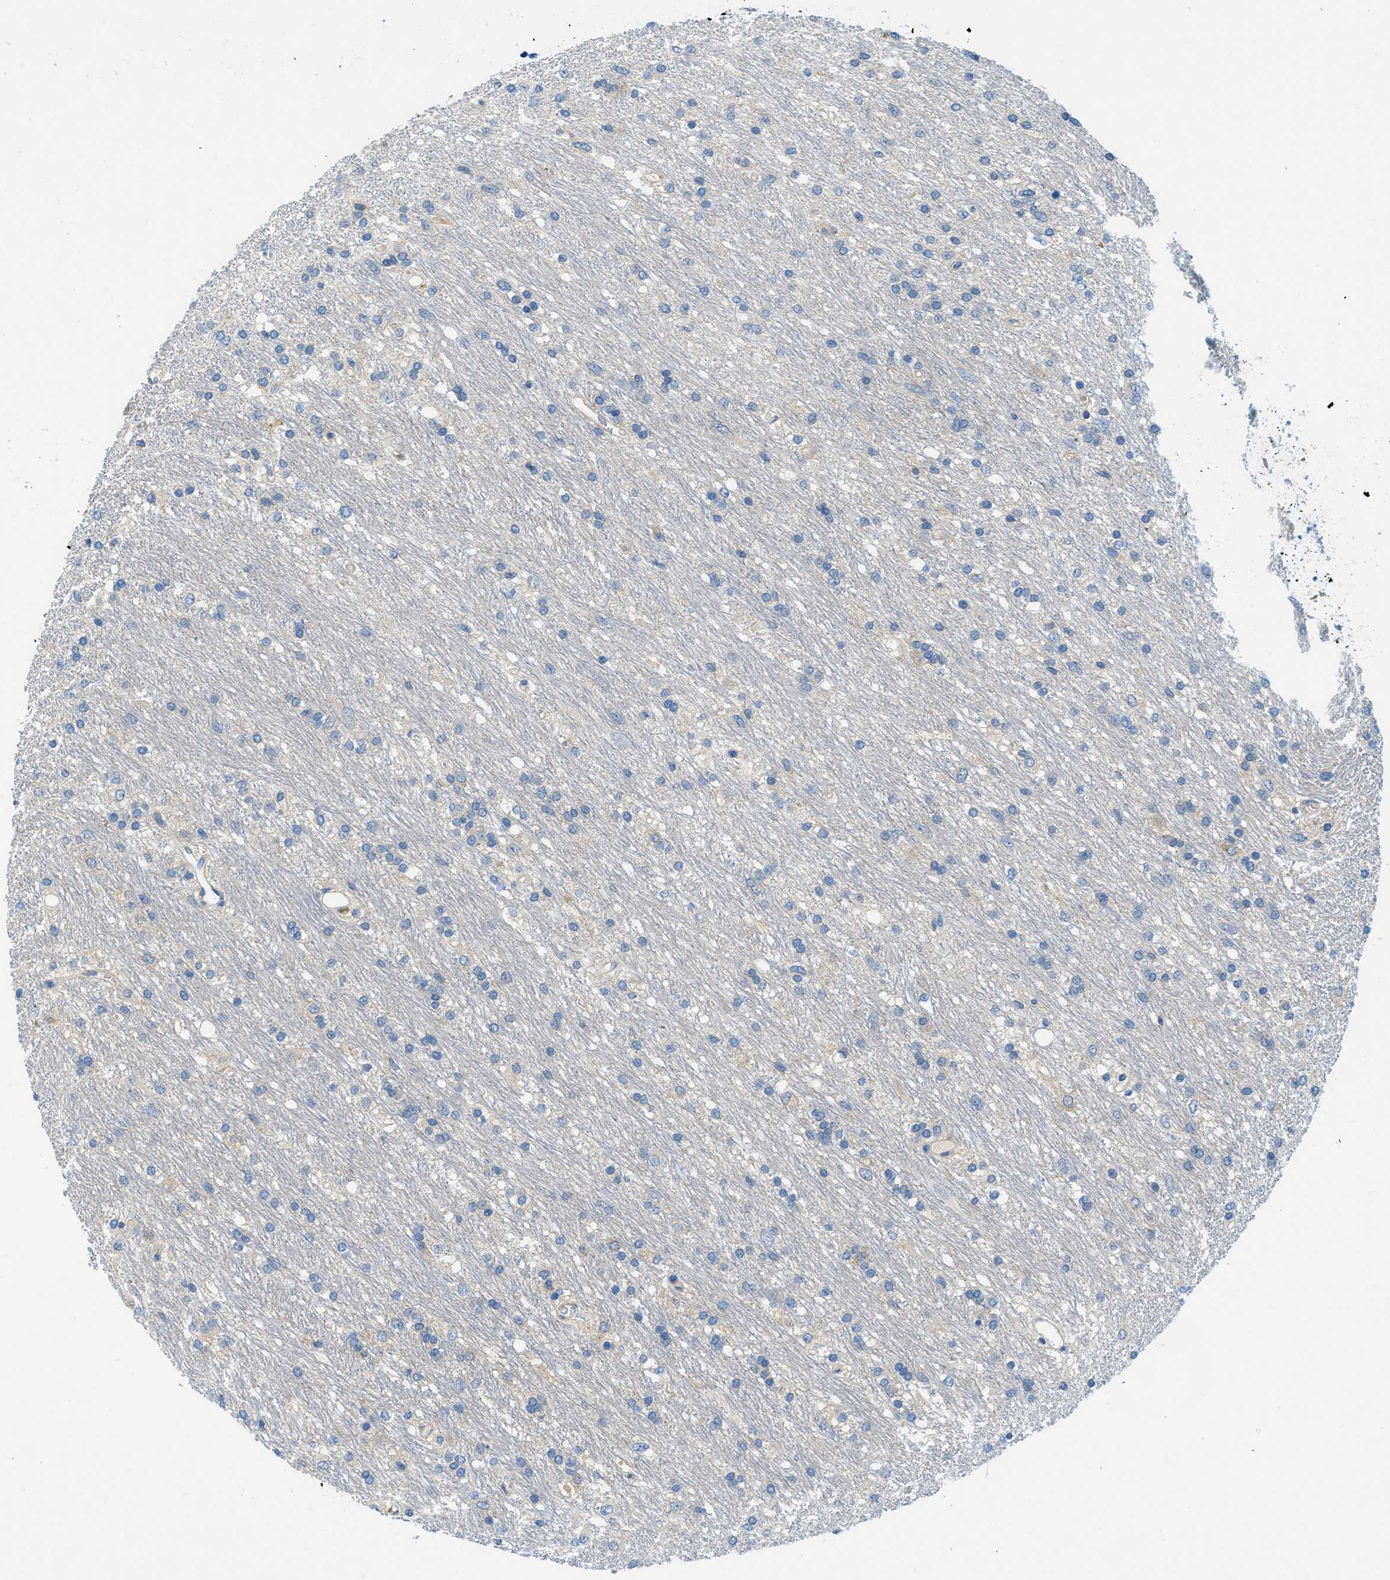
{"staining": {"intensity": "negative", "quantity": "none", "location": "none"}, "tissue": "glioma", "cell_type": "Tumor cells", "image_type": "cancer", "snomed": [{"axis": "morphology", "description": "Glioma, malignant, Low grade"}, {"axis": "topography", "description": "Brain"}], "caption": "Human malignant low-grade glioma stained for a protein using immunohistochemistry (IHC) demonstrates no expression in tumor cells.", "gene": "RIPK2", "patient": {"sex": "male", "age": 77}}